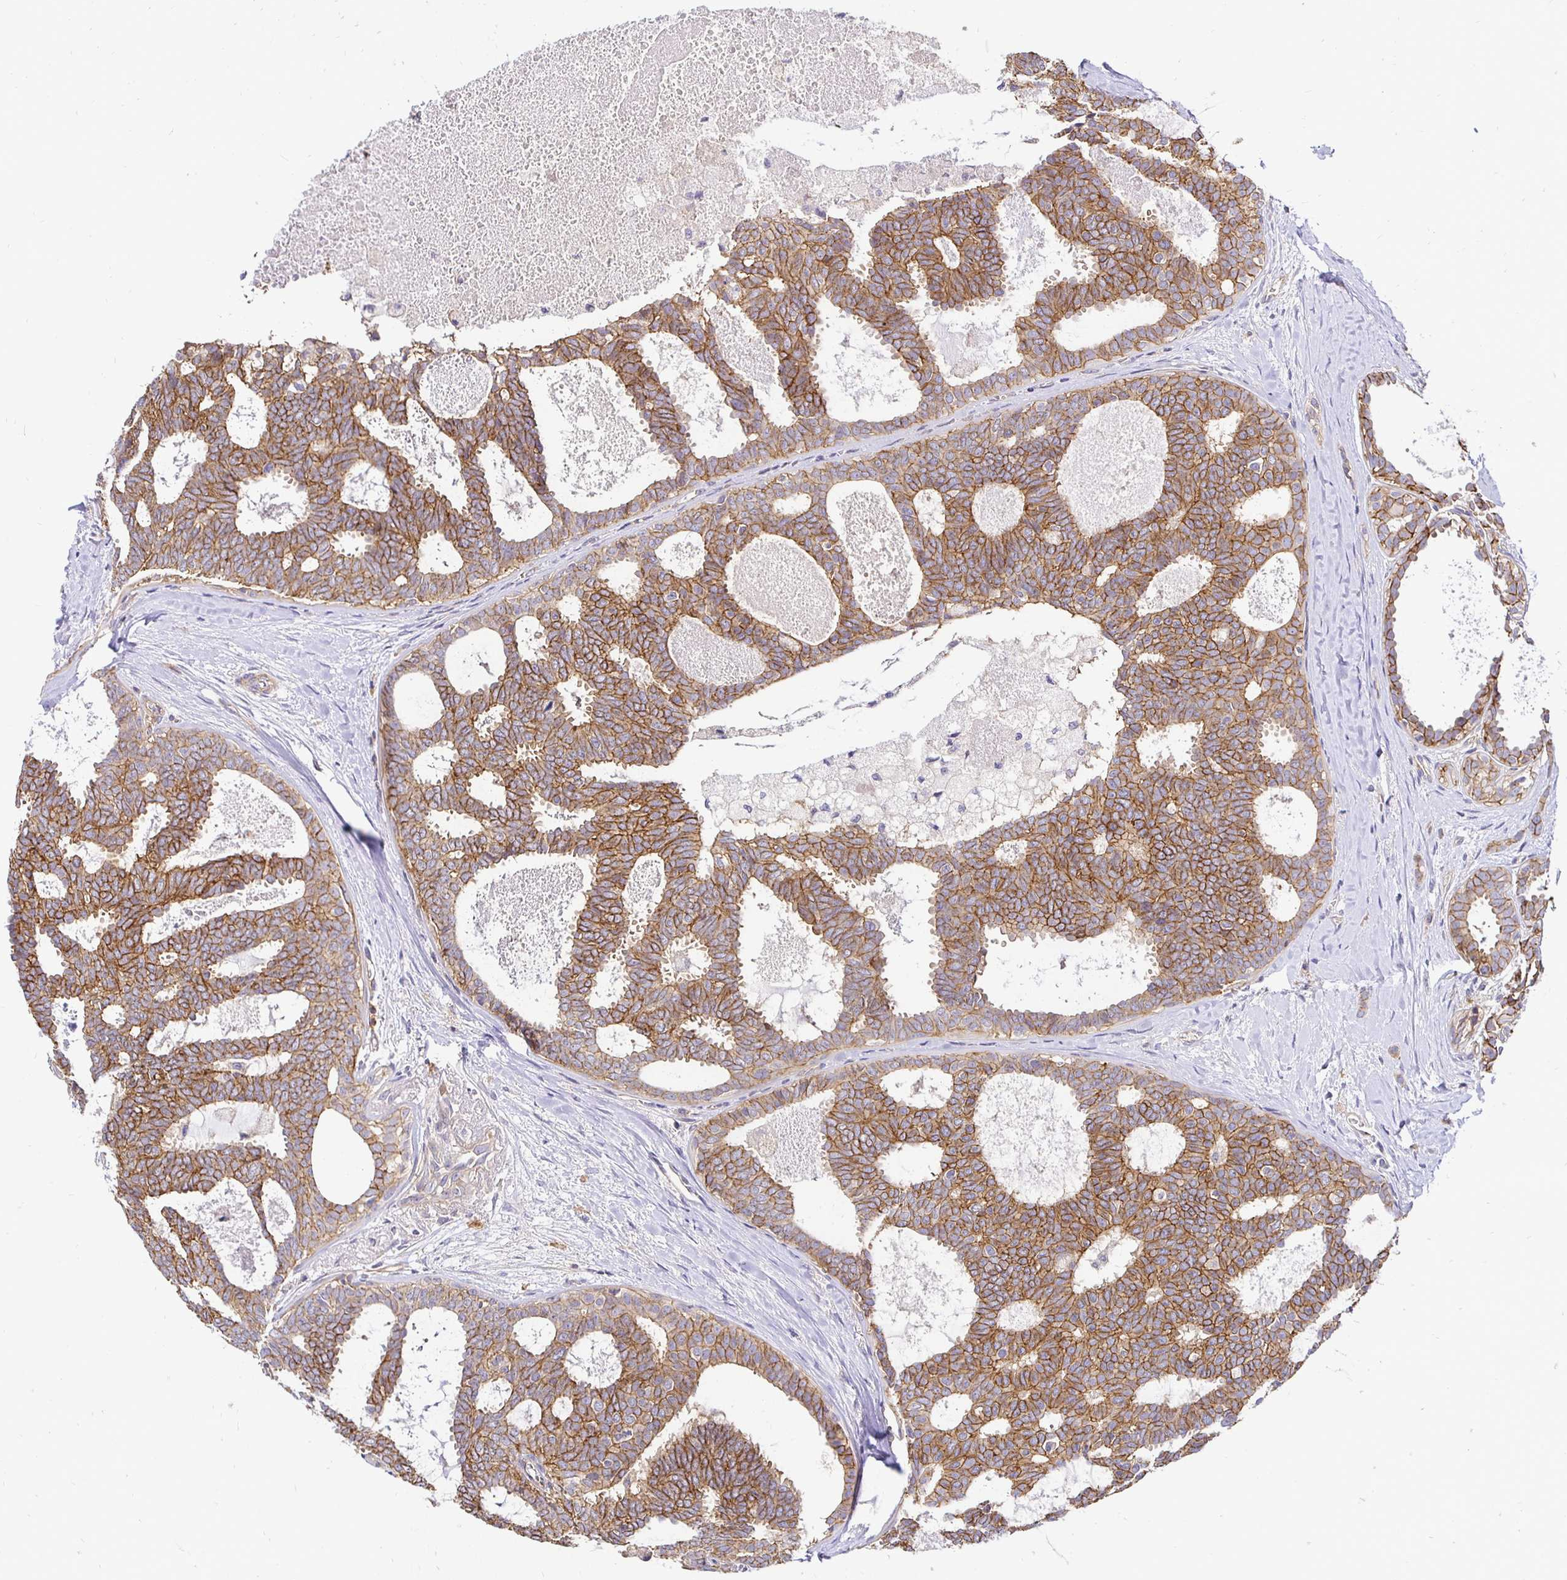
{"staining": {"intensity": "moderate", "quantity": ">75%", "location": "cytoplasmic/membranous"}, "tissue": "breast cancer", "cell_type": "Tumor cells", "image_type": "cancer", "snomed": [{"axis": "morphology", "description": "Intraductal carcinoma, in situ"}, {"axis": "morphology", "description": "Duct carcinoma"}, {"axis": "morphology", "description": "Lobular carcinoma, in situ"}, {"axis": "topography", "description": "Breast"}], "caption": "This micrograph displays breast cancer stained with immunohistochemistry (IHC) to label a protein in brown. The cytoplasmic/membranous of tumor cells show moderate positivity for the protein. Nuclei are counter-stained blue.", "gene": "SLC9A1", "patient": {"sex": "female", "age": 44}}